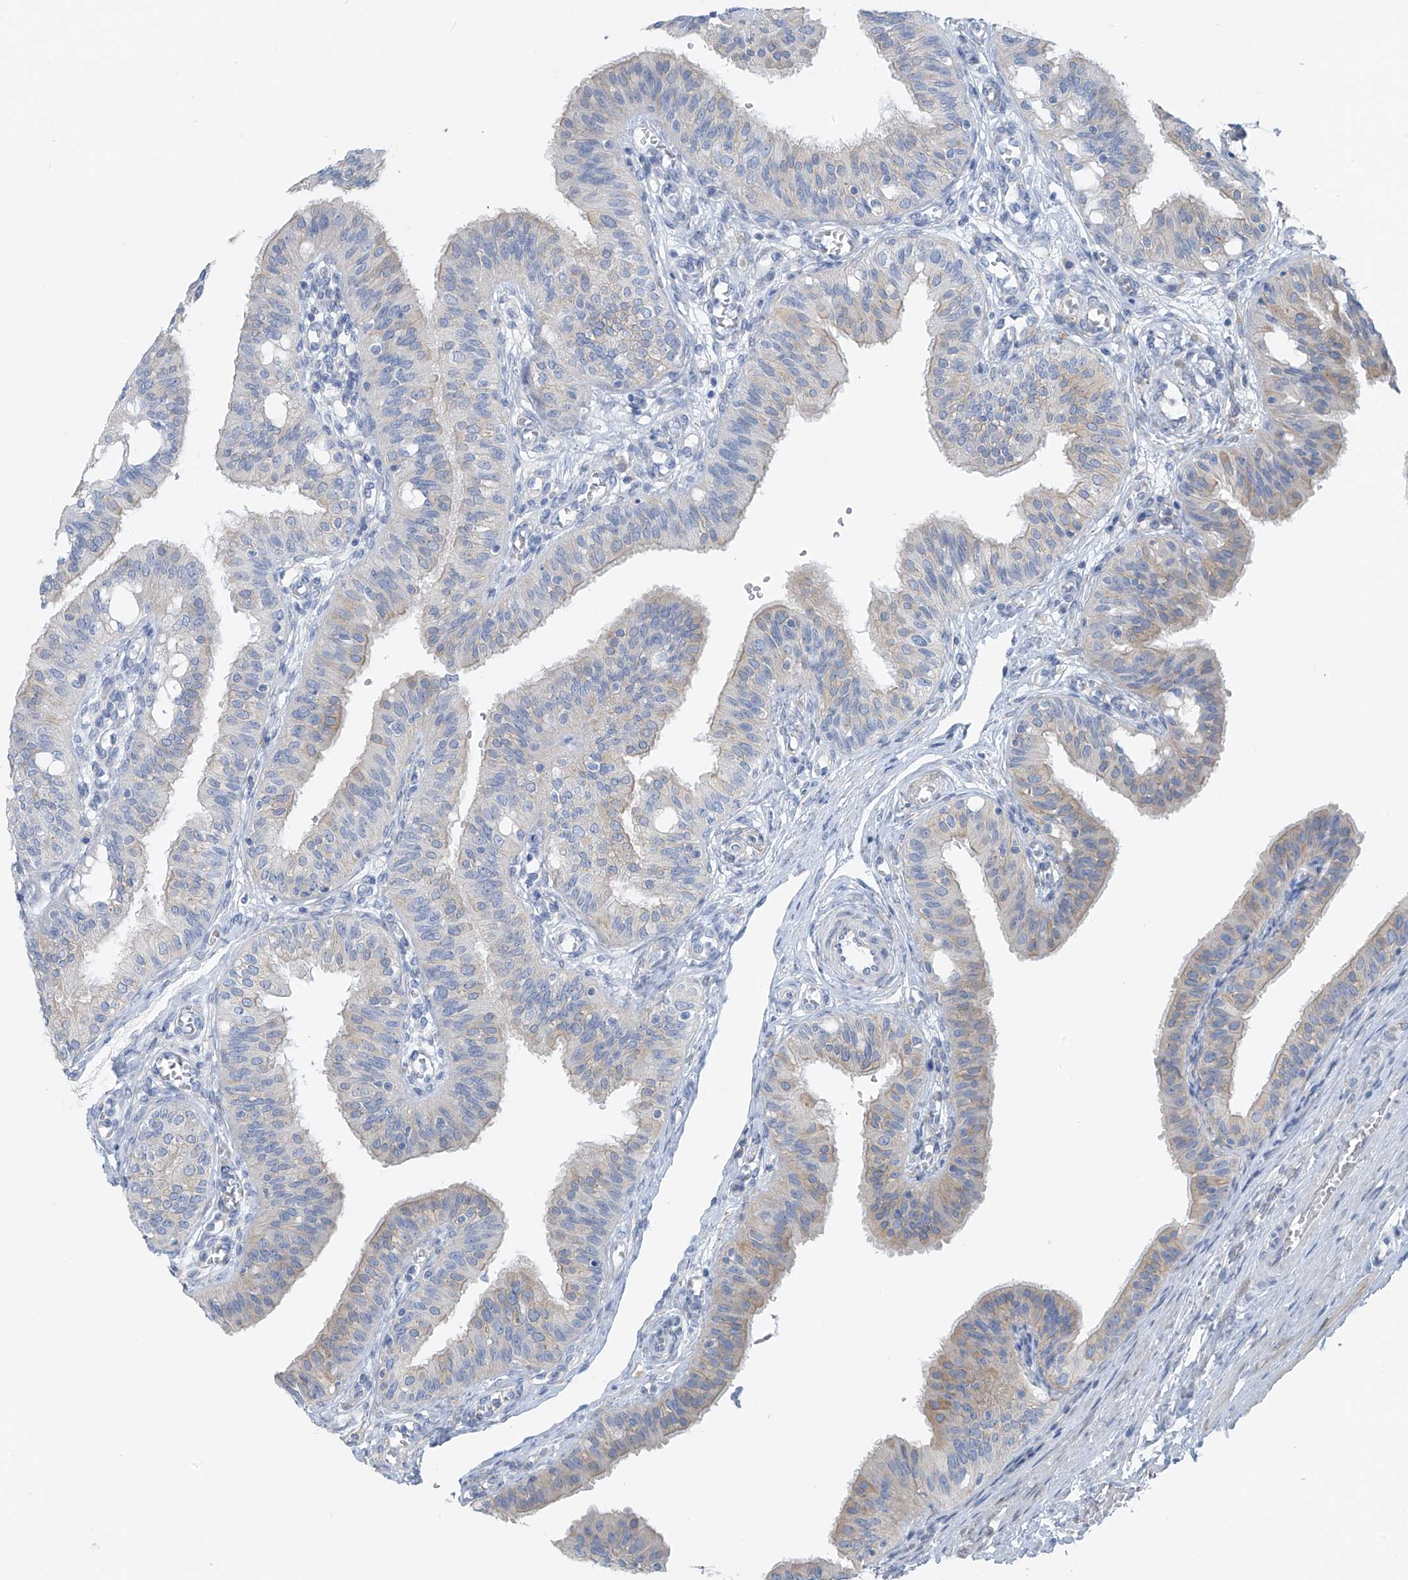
{"staining": {"intensity": "weak", "quantity": "<25%", "location": "cytoplasmic/membranous"}, "tissue": "fallopian tube", "cell_type": "Glandular cells", "image_type": "normal", "snomed": [{"axis": "morphology", "description": "Normal tissue, NOS"}, {"axis": "topography", "description": "Fallopian tube"}, {"axis": "topography", "description": "Ovary"}], "caption": "DAB (3,3'-diaminobenzidine) immunohistochemical staining of unremarkable human fallopian tube shows no significant expression in glandular cells. (Stains: DAB immunohistochemistry with hematoxylin counter stain, Microscopy: brightfield microscopy at high magnification).", "gene": "POMGNT2", "patient": {"sex": "female", "age": 42}}